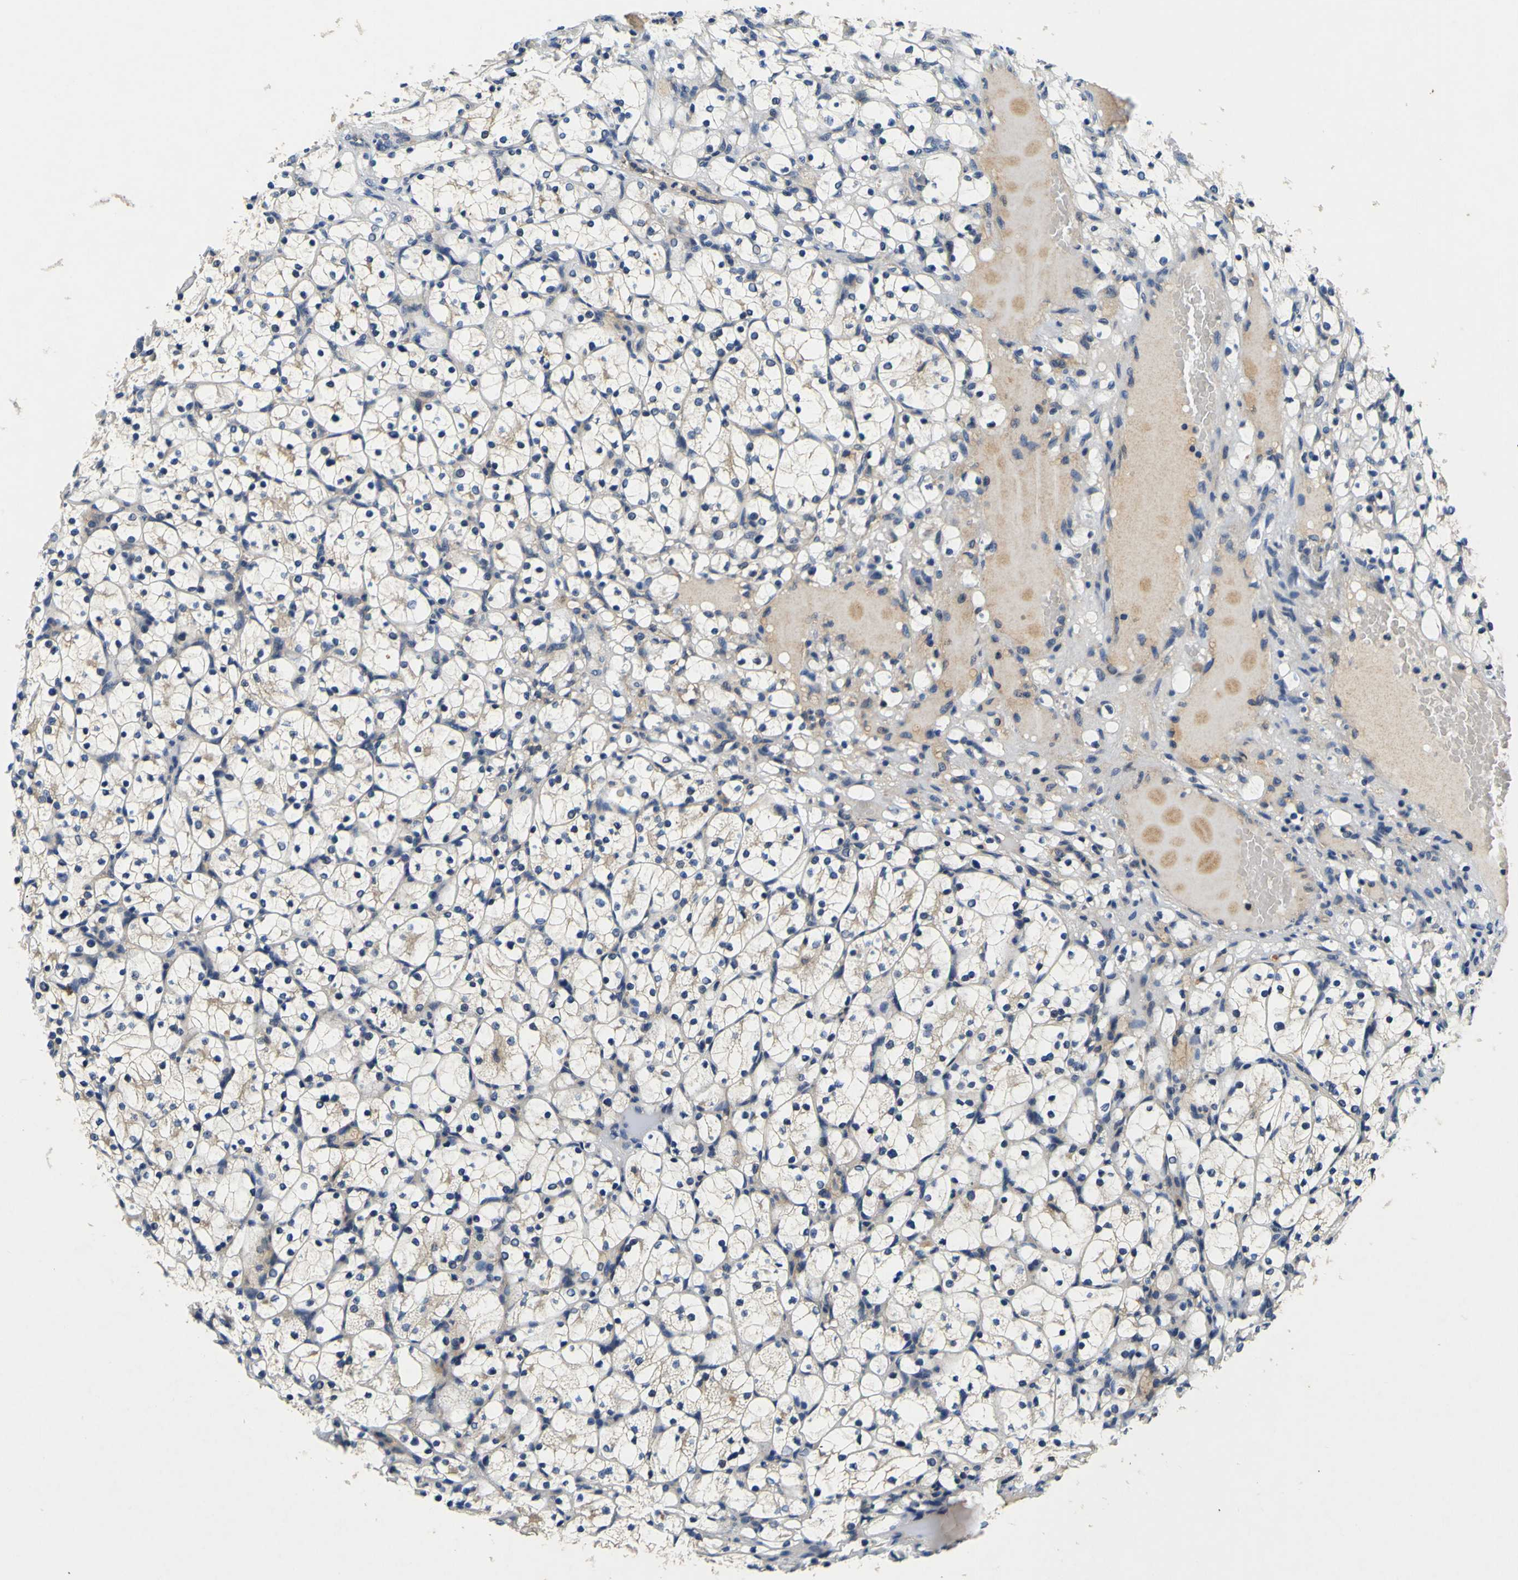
{"staining": {"intensity": "negative", "quantity": "none", "location": "none"}, "tissue": "renal cancer", "cell_type": "Tumor cells", "image_type": "cancer", "snomed": [{"axis": "morphology", "description": "Adenocarcinoma, NOS"}, {"axis": "topography", "description": "Kidney"}], "caption": "Immunohistochemical staining of human renal adenocarcinoma displays no significant positivity in tumor cells. Nuclei are stained in blue.", "gene": "EPHB4", "patient": {"sex": "female", "age": 69}}